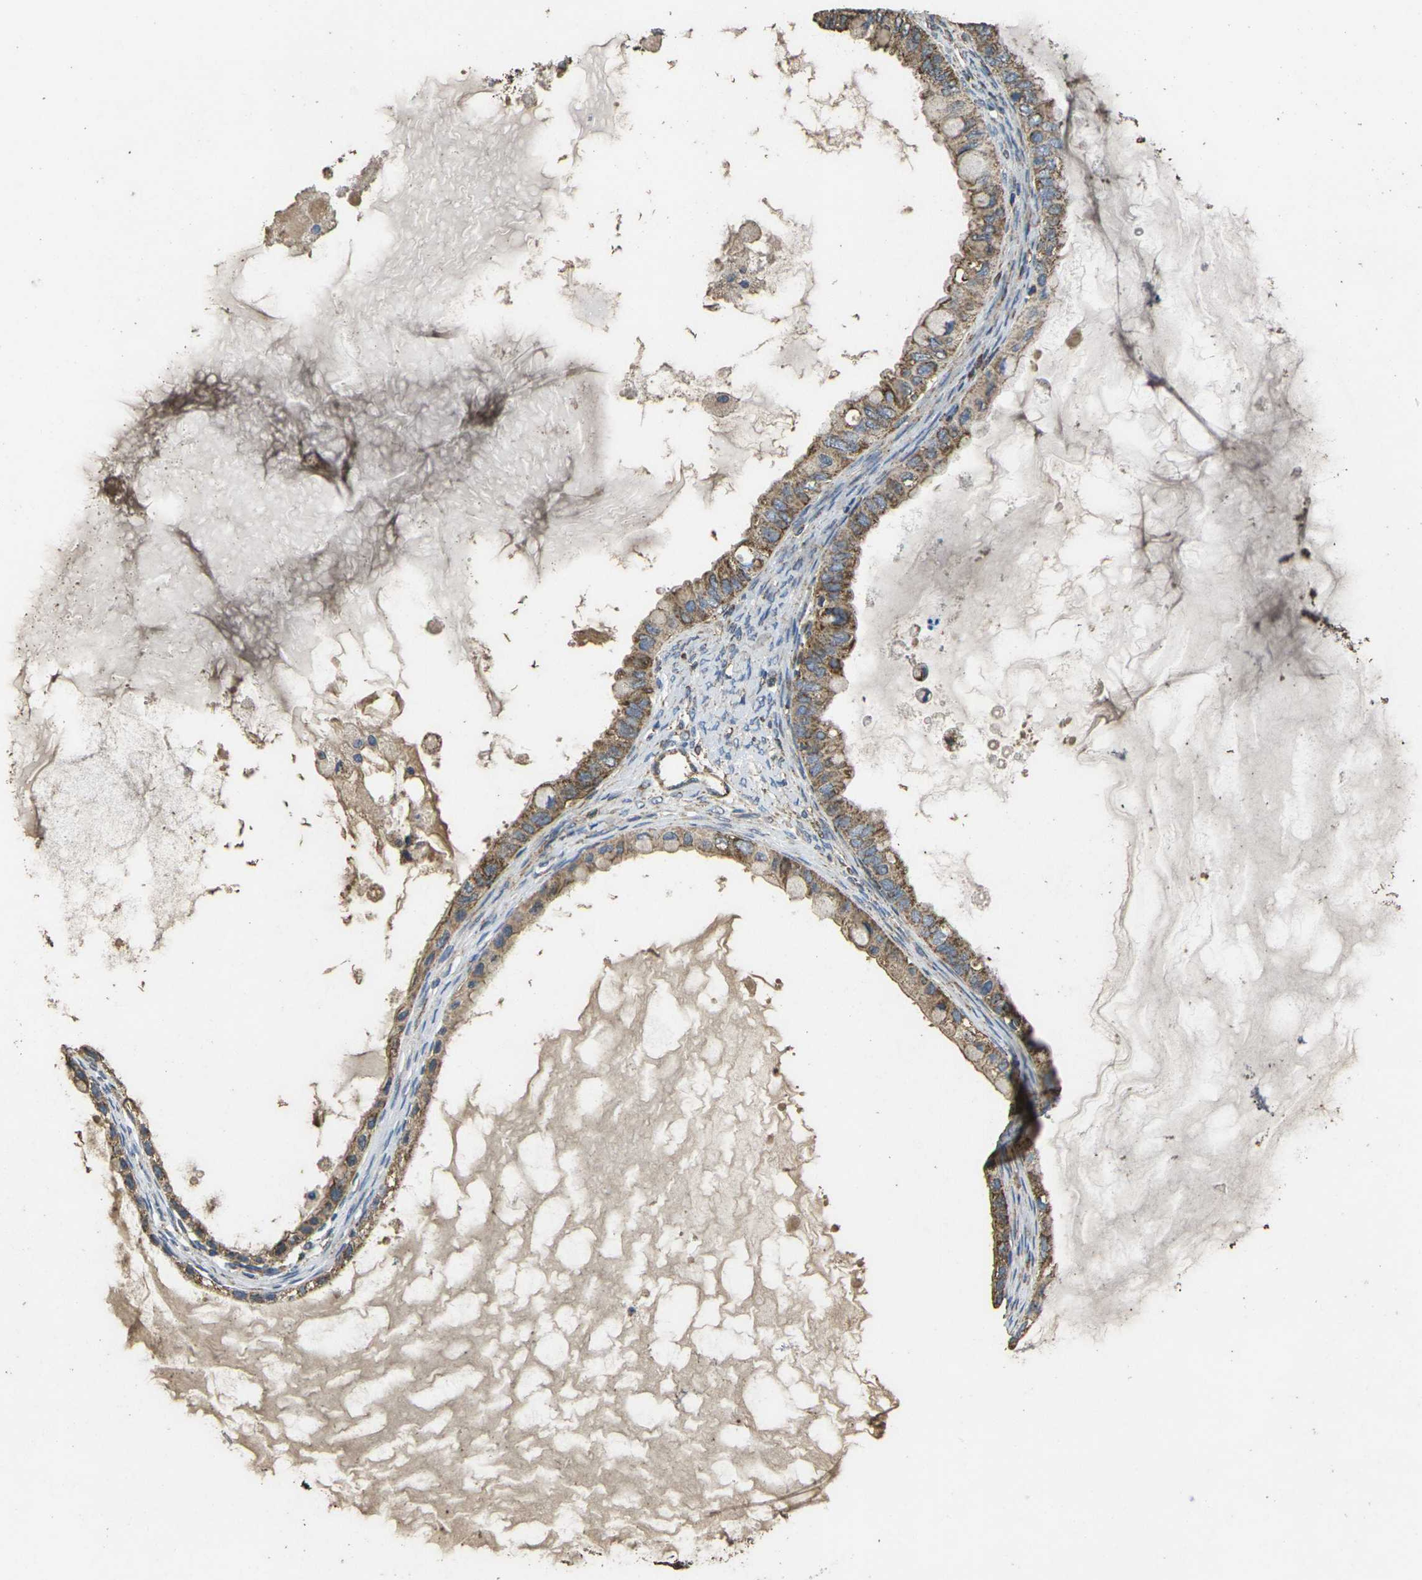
{"staining": {"intensity": "moderate", "quantity": ">75%", "location": "cytoplasmic/membranous"}, "tissue": "ovarian cancer", "cell_type": "Tumor cells", "image_type": "cancer", "snomed": [{"axis": "morphology", "description": "Cystadenocarcinoma, mucinous, NOS"}, {"axis": "topography", "description": "Ovary"}], "caption": "The histopathology image displays a brown stain indicating the presence of a protein in the cytoplasmic/membranous of tumor cells in ovarian cancer.", "gene": "MAPK11", "patient": {"sex": "female", "age": 80}}